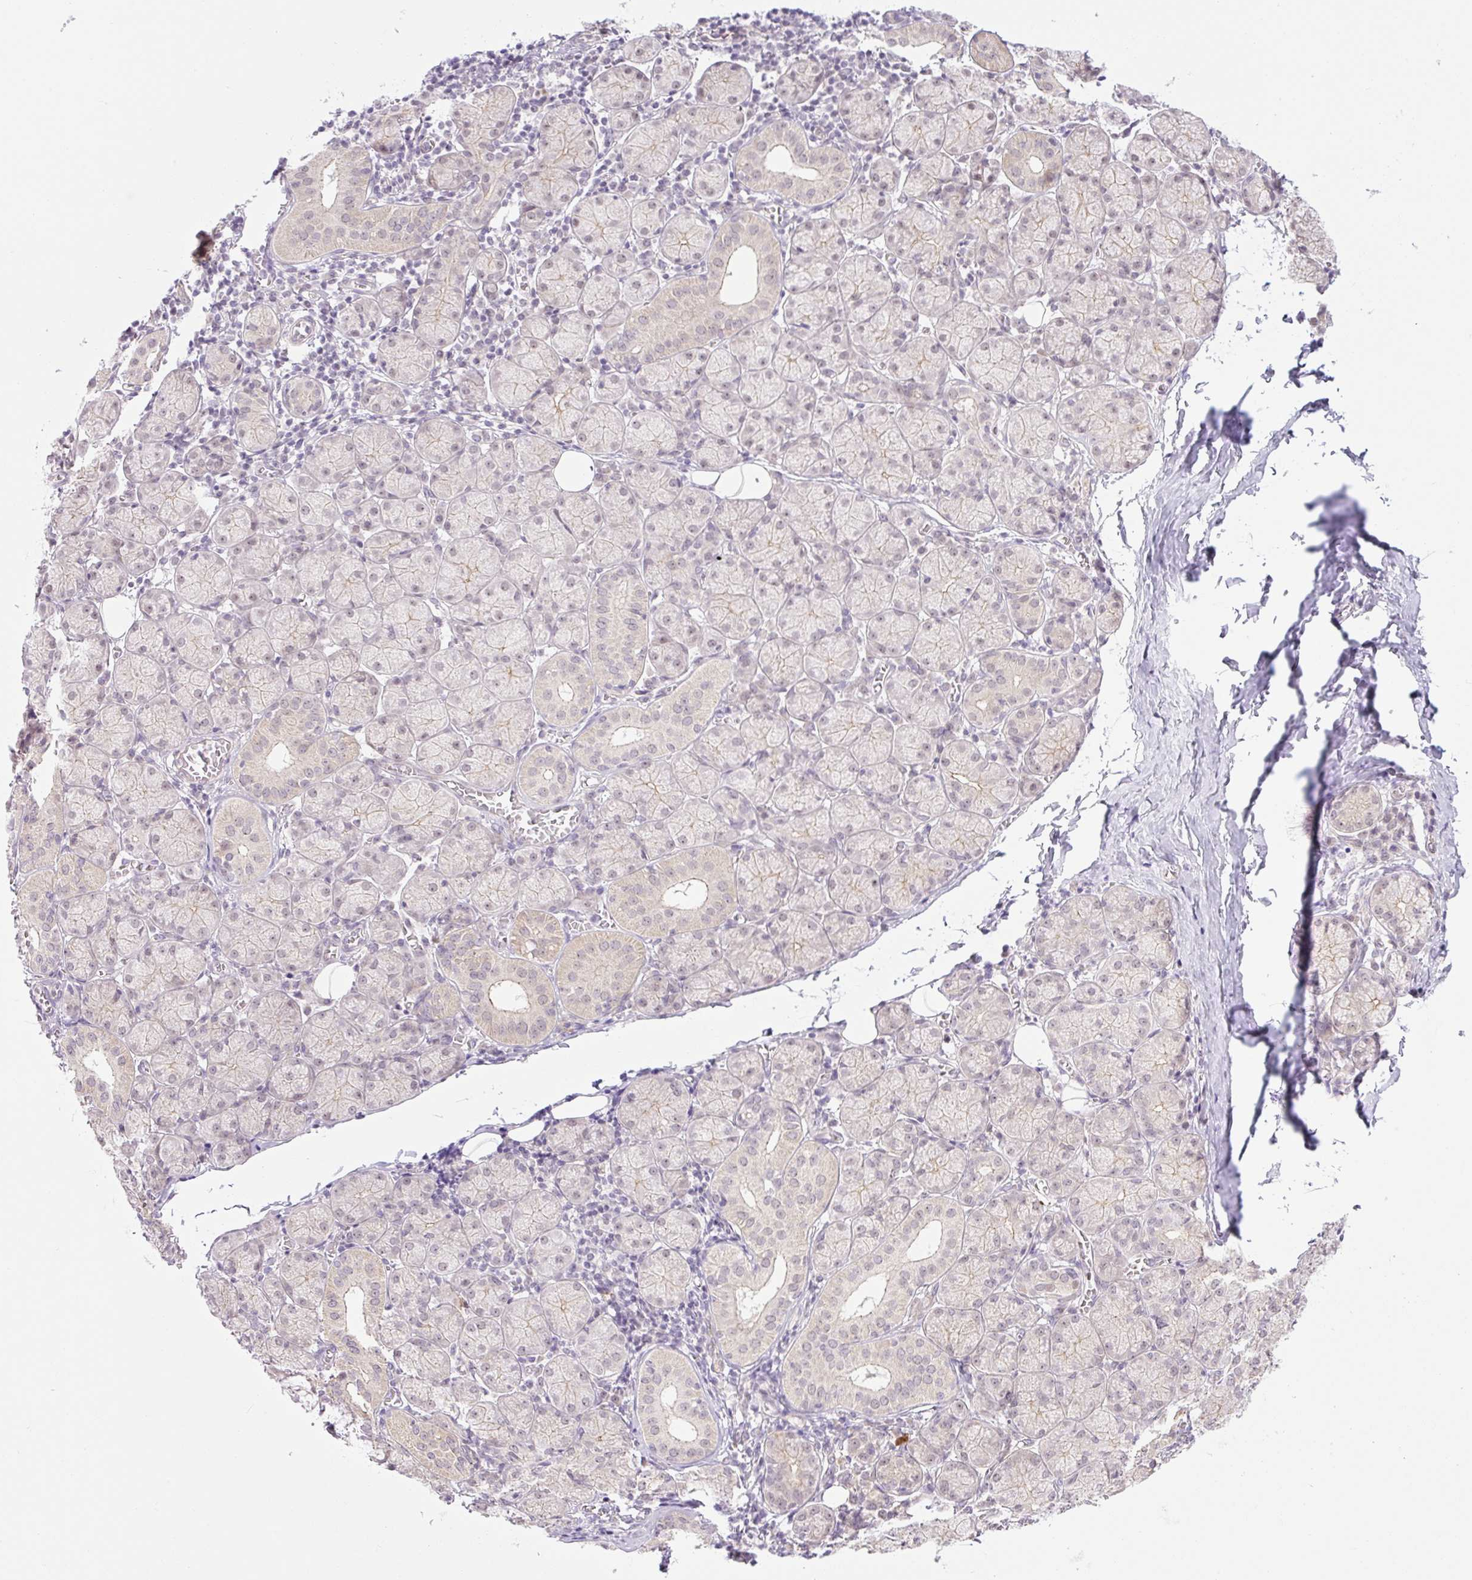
{"staining": {"intensity": "weak", "quantity": "25%-75%", "location": "cytoplasmic/membranous"}, "tissue": "salivary gland", "cell_type": "Glandular cells", "image_type": "normal", "snomed": [{"axis": "morphology", "description": "Normal tissue, NOS"}, {"axis": "topography", "description": "Salivary gland"}], "caption": "IHC (DAB (3,3'-diaminobenzidine)) staining of normal human salivary gland demonstrates weak cytoplasmic/membranous protein positivity in approximately 25%-75% of glandular cells.", "gene": "ICE1", "patient": {"sex": "female", "age": 24}}